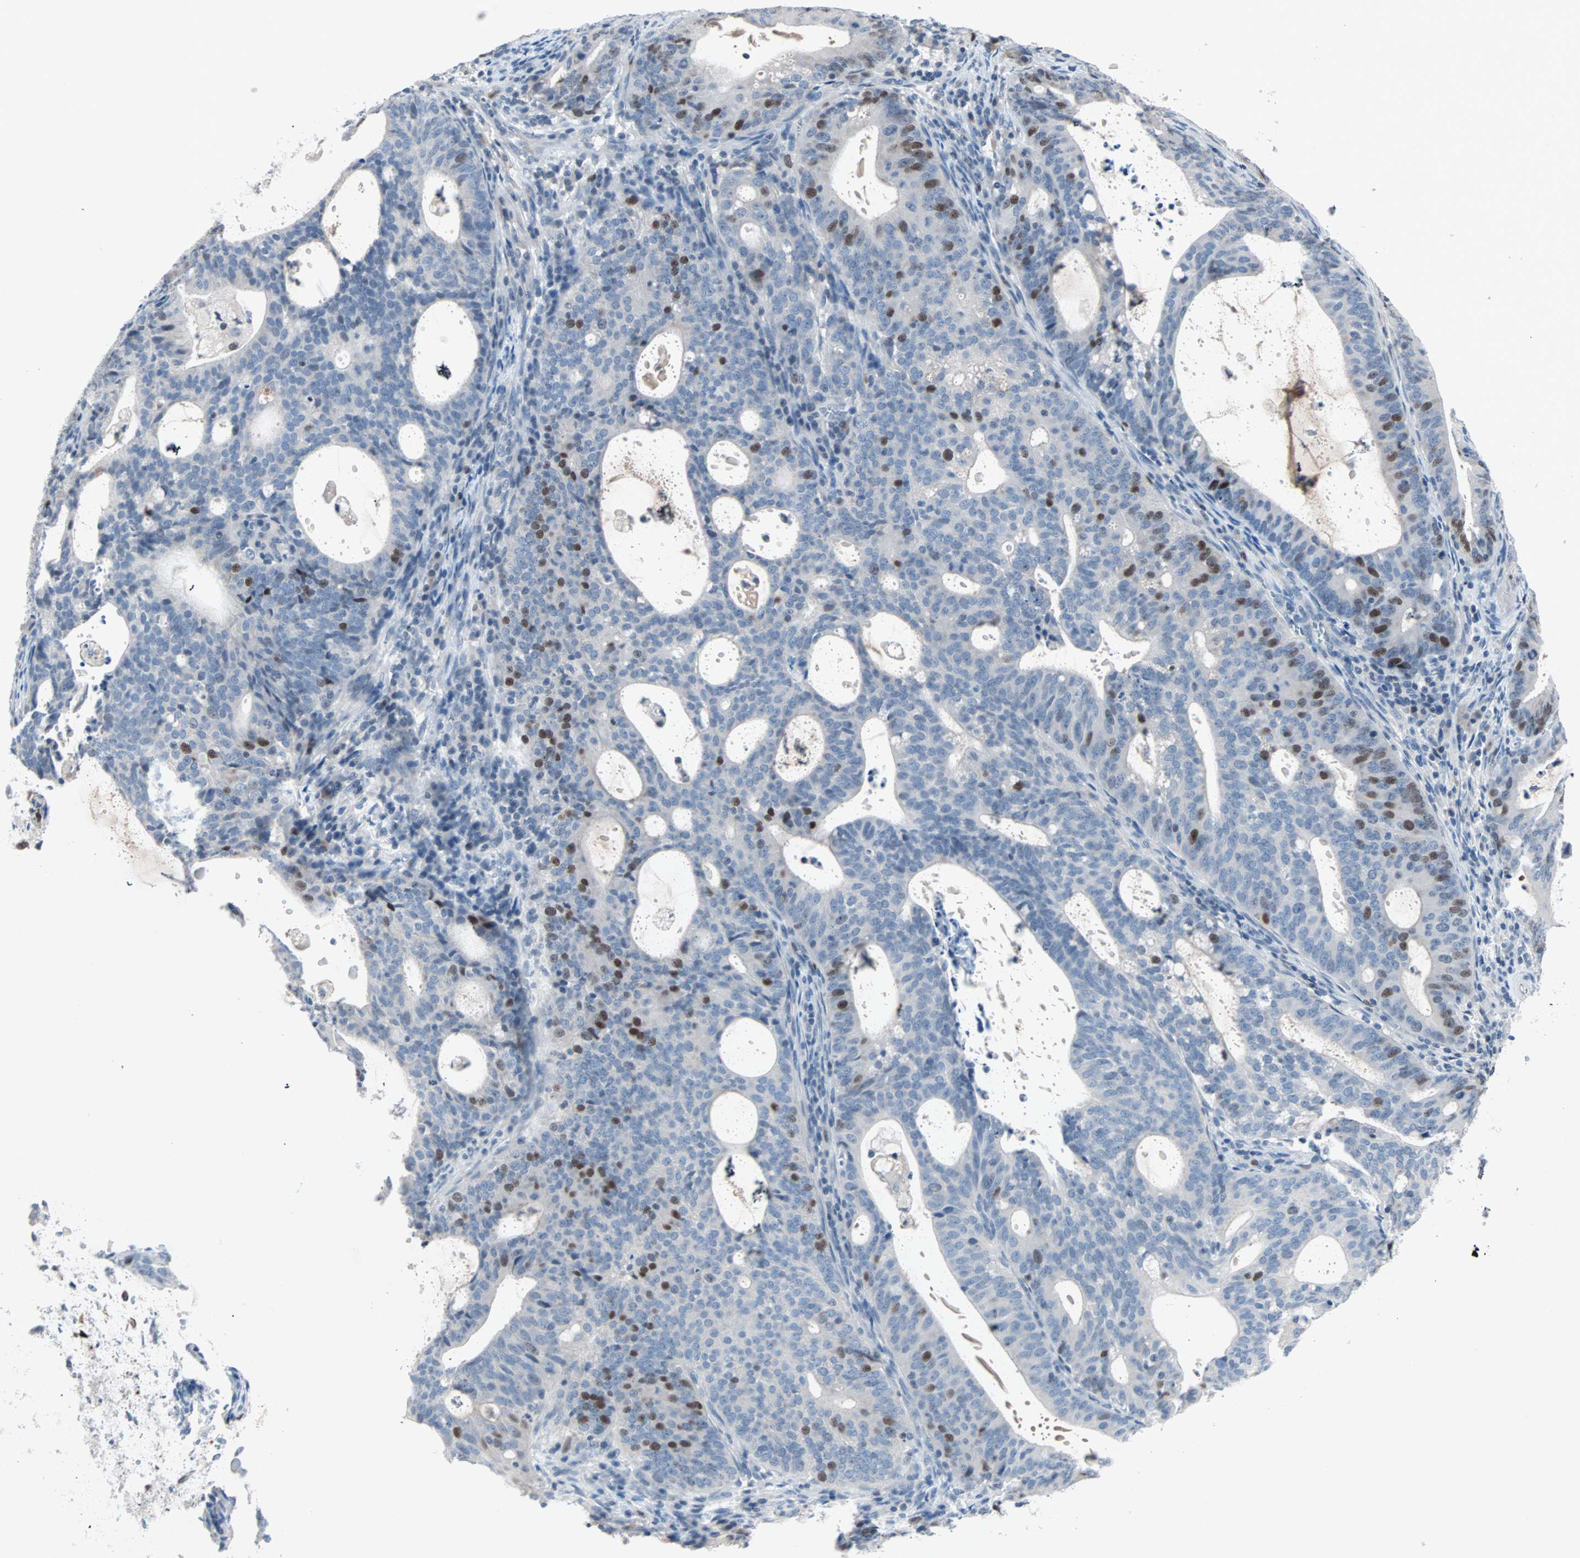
{"staining": {"intensity": "strong", "quantity": "<25%", "location": "nuclear"}, "tissue": "endometrial cancer", "cell_type": "Tumor cells", "image_type": "cancer", "snomed": [{"axis": "morphology", "description": "Adenocarcinoma, NOS"}, {"axis": "topography", "description": "Uterus"}], "caption": "Strong nuclear protein staining is identified in approximately <25% of tumor cells in endometrial cancer.", "gene": "CCNE2", "patient": {"sex": "female", "age": 83}}